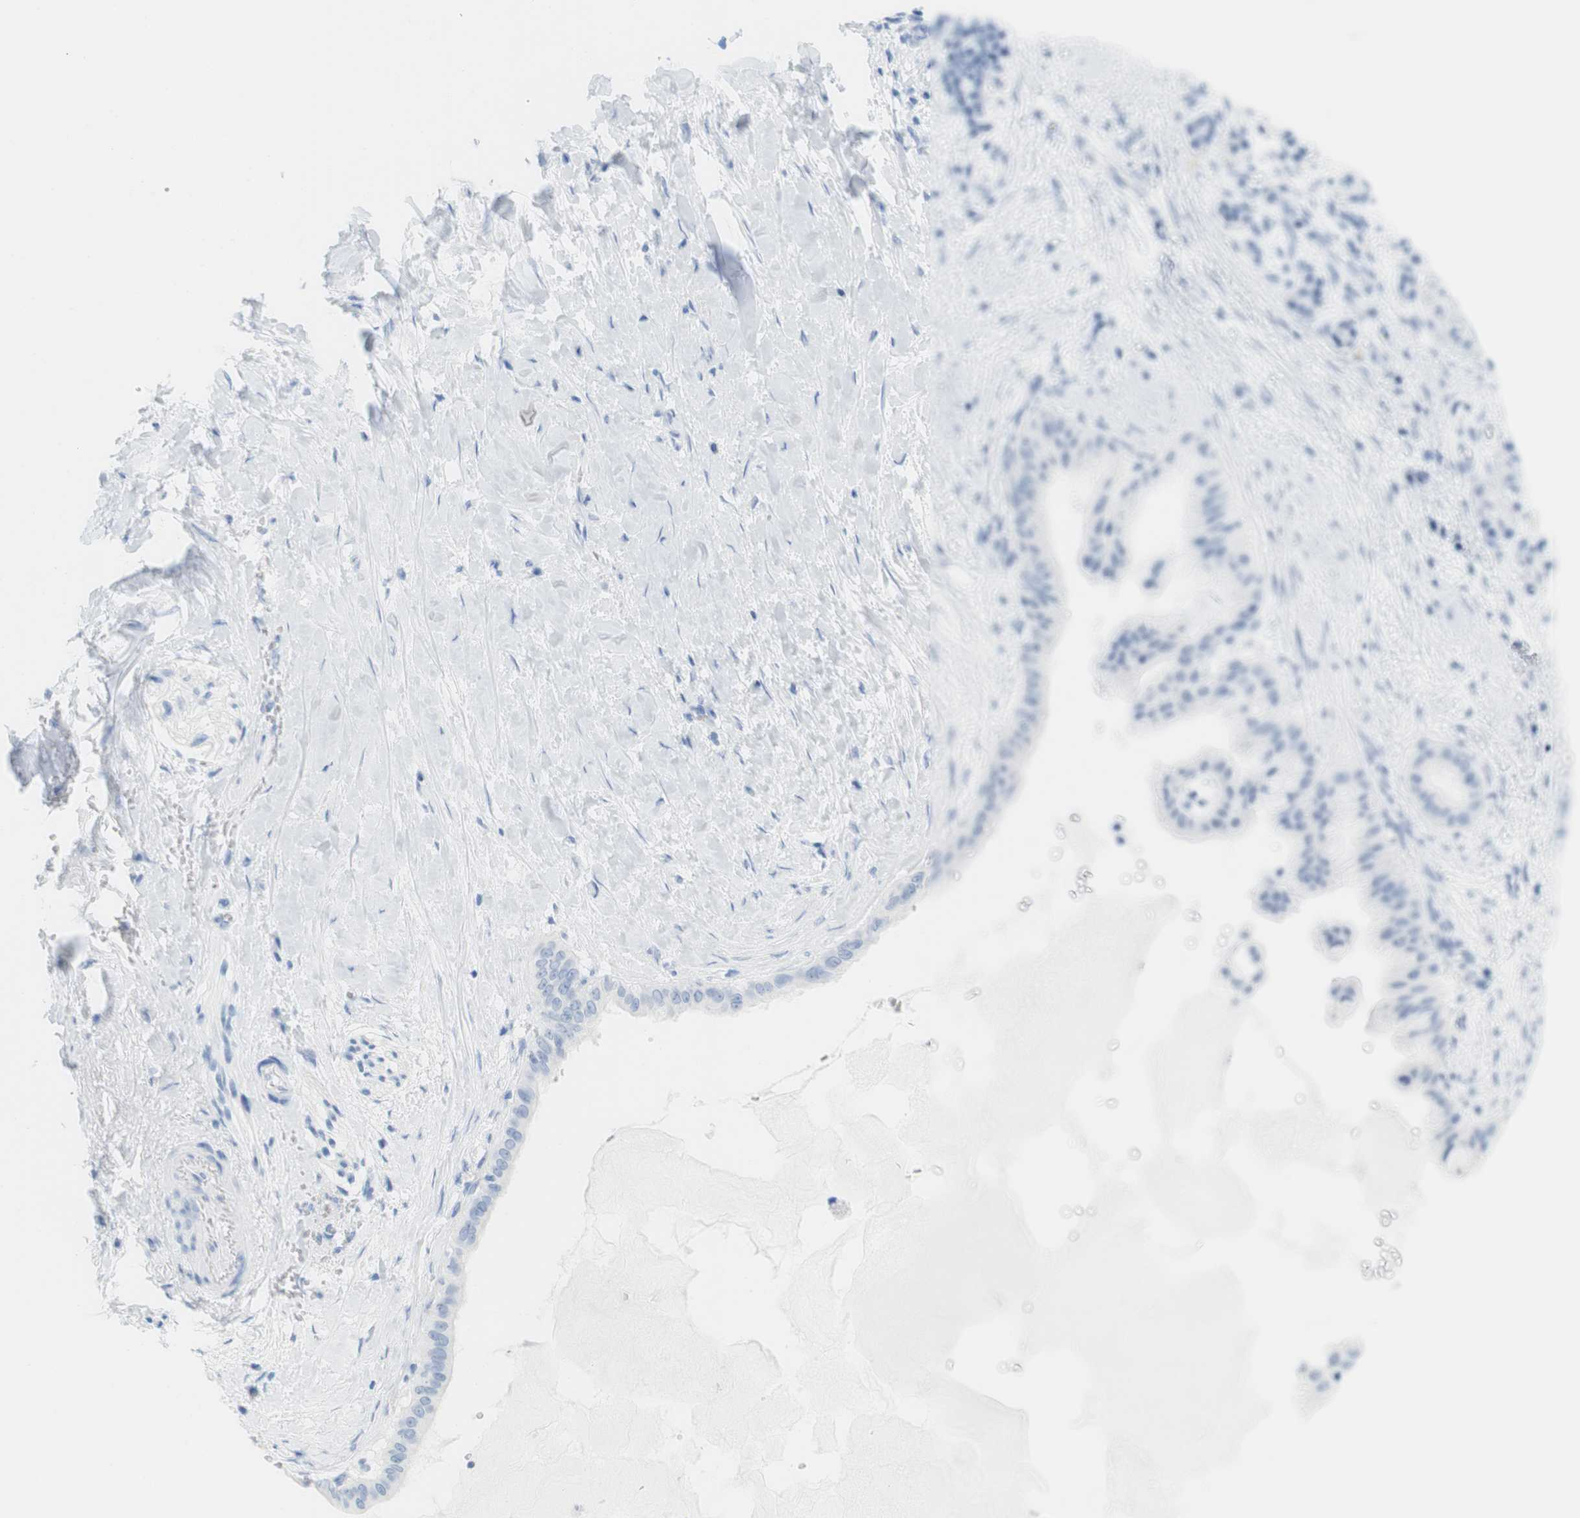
{"staining": {"intensity": "negative", "quantity": "none", "location": "none"}, "tissue": "pancreatic cancer", "cell_type": "Tumor cells", "image_type": "cancer", "snomed": [{"axis": "morphology", "description": "Adenocarcinoma, NOS"}, {"axis": "topography", "description": "Pancreas"}], "caption": "IHC micrograph of neoplastic tissue: pancreatic cancer stained with DAB demonstrates no significant protein expression in tumor cells. The staining was performed using DAB (3,3'-diaminobenzidine) to visualize the protein expression in brown, while the nuclei were stained in blue with hematoxylin (Magnification: 20x).", "gene": "TNNT2", "patient": {"sex": "male", "age": 55}}